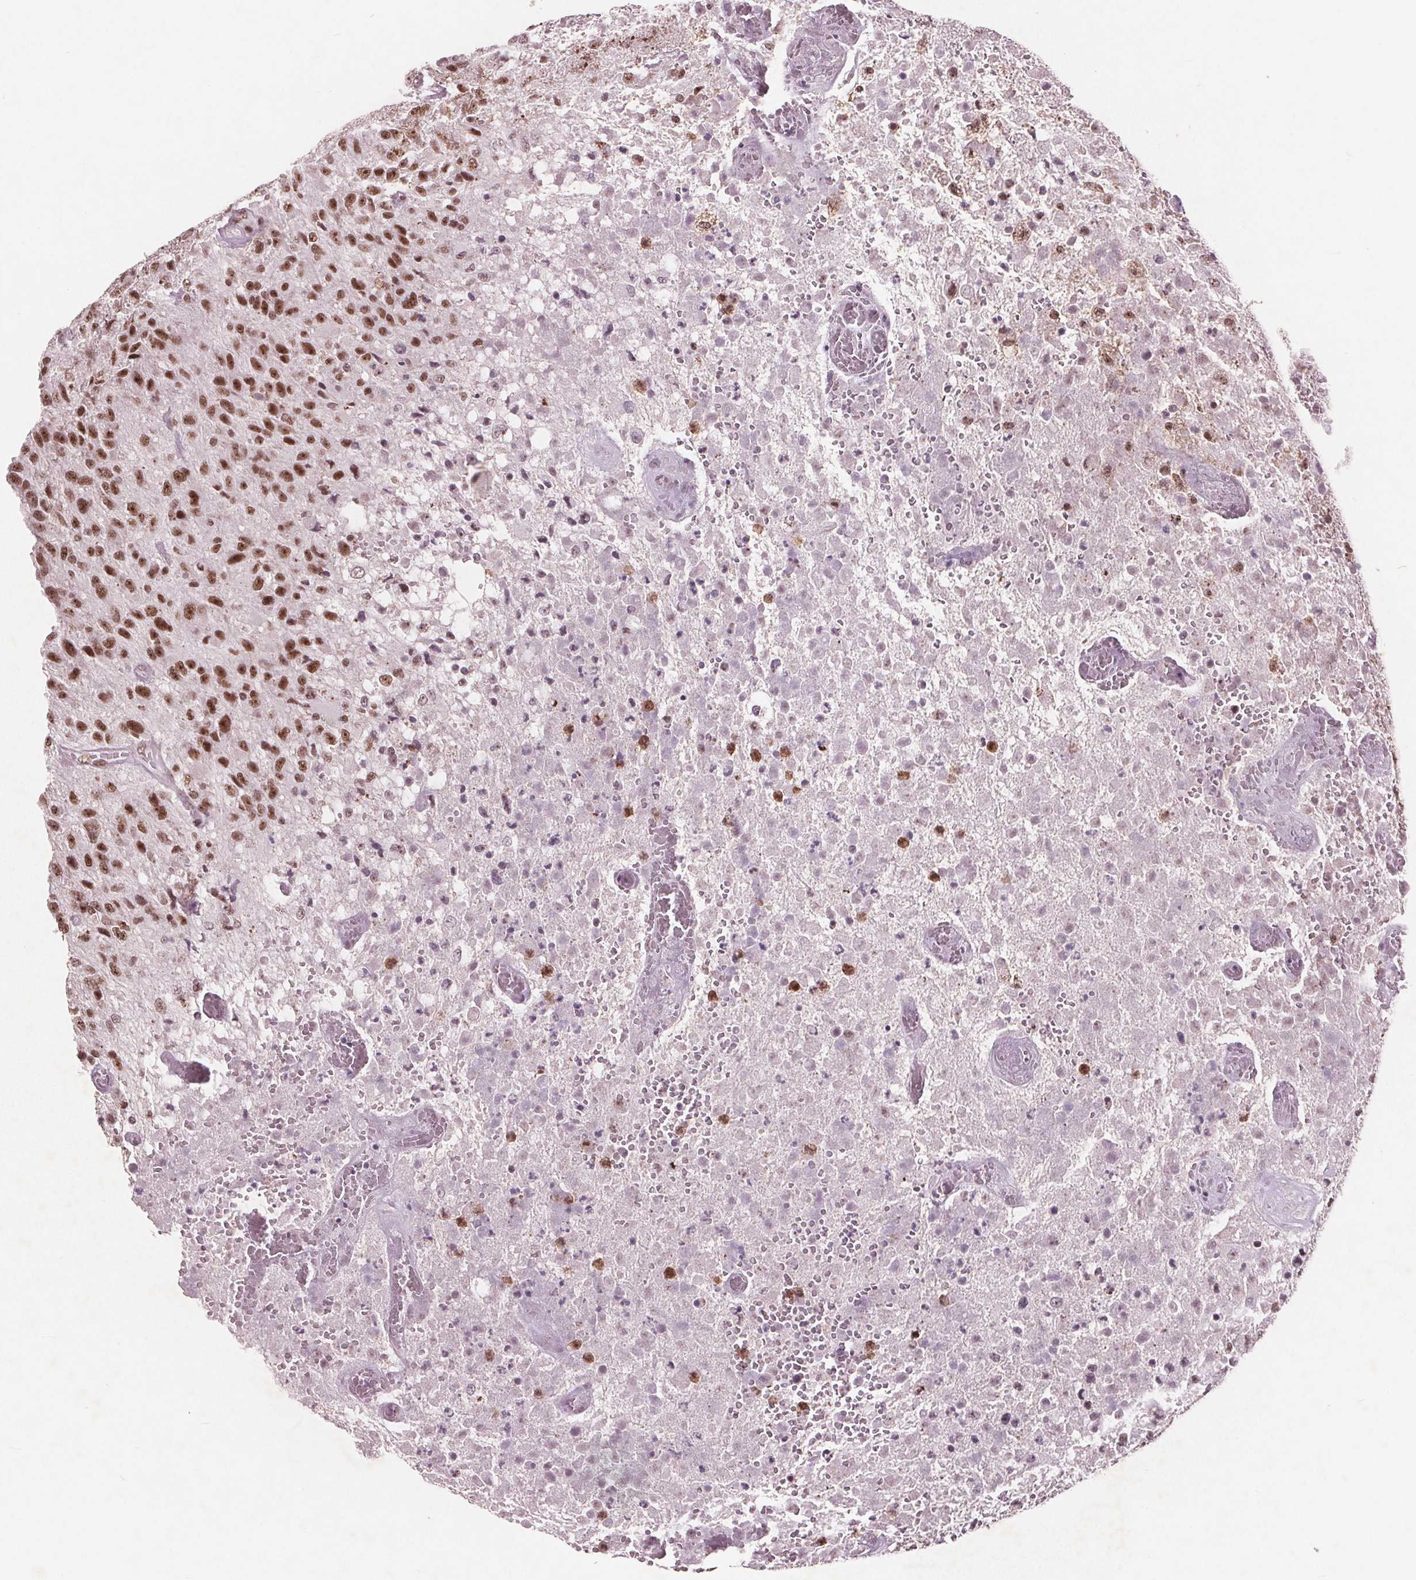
{"staining": {"intensity": "moderate", "quantity": ">75%", "location": "nuclear"}, "tissue": "glioma", "cell_type": "Tumor cells", "image_type": "cancer", "snomed": [{"axis": "morphology", "description": "Glioma, malignant, Low grade"}, {"axis": "topography", "description": "Brain"}], "caption": "Malignant glioma (low-grade) stained with a brown dye exhibits moderate nuclear positive positivity in approximately >75% of tumor cells.", "gene": "RPS6KA2", "patient": {"sex": "male", "age": 66}}